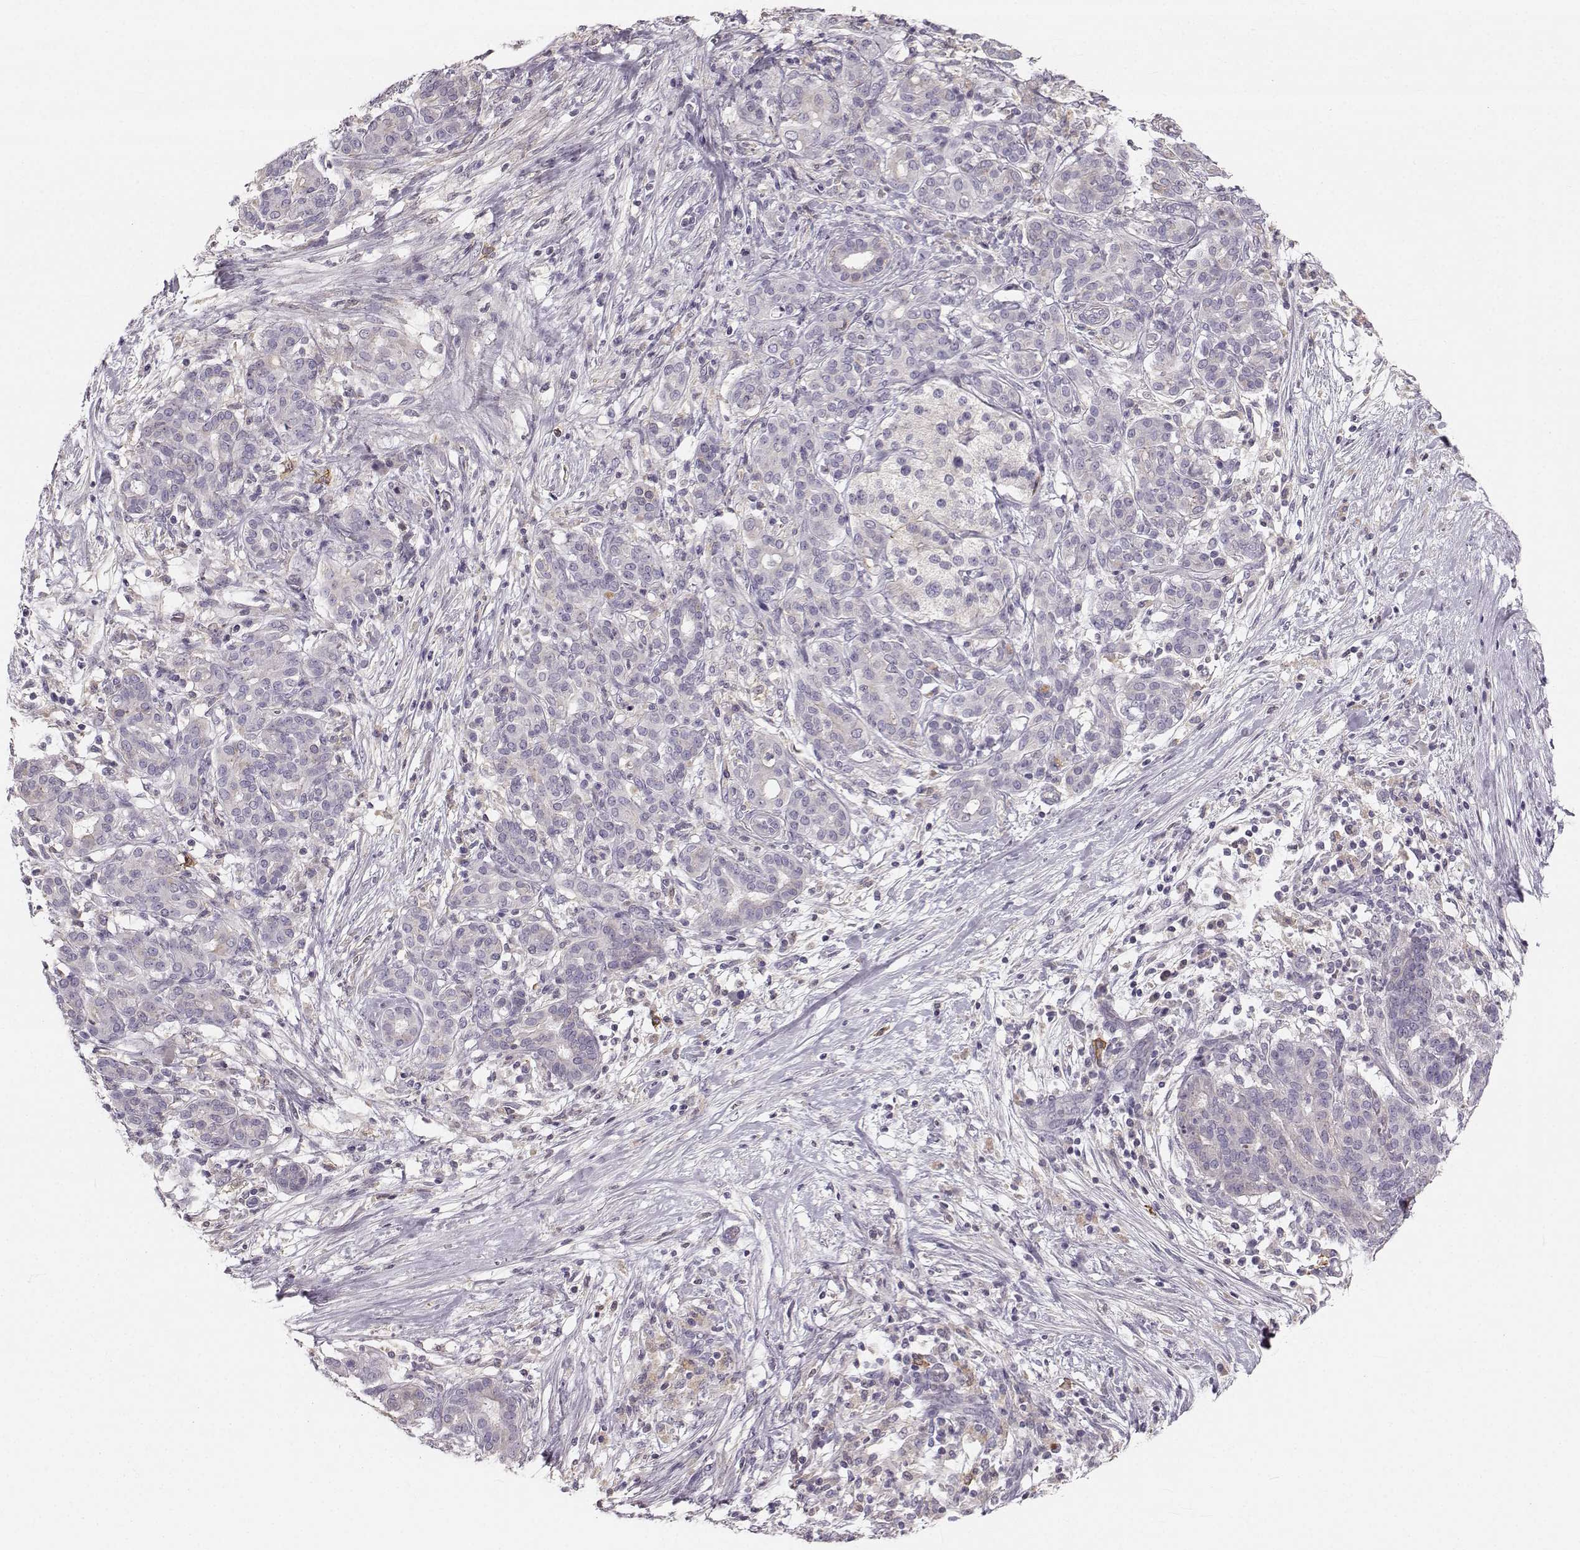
{"staining": {"intensity": "negative", "quantity": "none", "location": "none"}, "tissue": "pancreatic cancer", "cell_type": "Tumor cells", "image_type": "cancer", "snomed": [{"axis": "morphology", "description": "Adenocarcinoma, NOS"}, {"axis": "topography", "description": "Pancreas"}], "caption": "This photomicrograph is of adenocarcinoma (pancreatic) stained with immunohistochemistry (IHC) to label a protein in brown with the nuclei are counter-stained blue. There is no staining in tumor cells.", "gene": "RUNDC3A", "patient": {"sex": "male", "age": 44}}